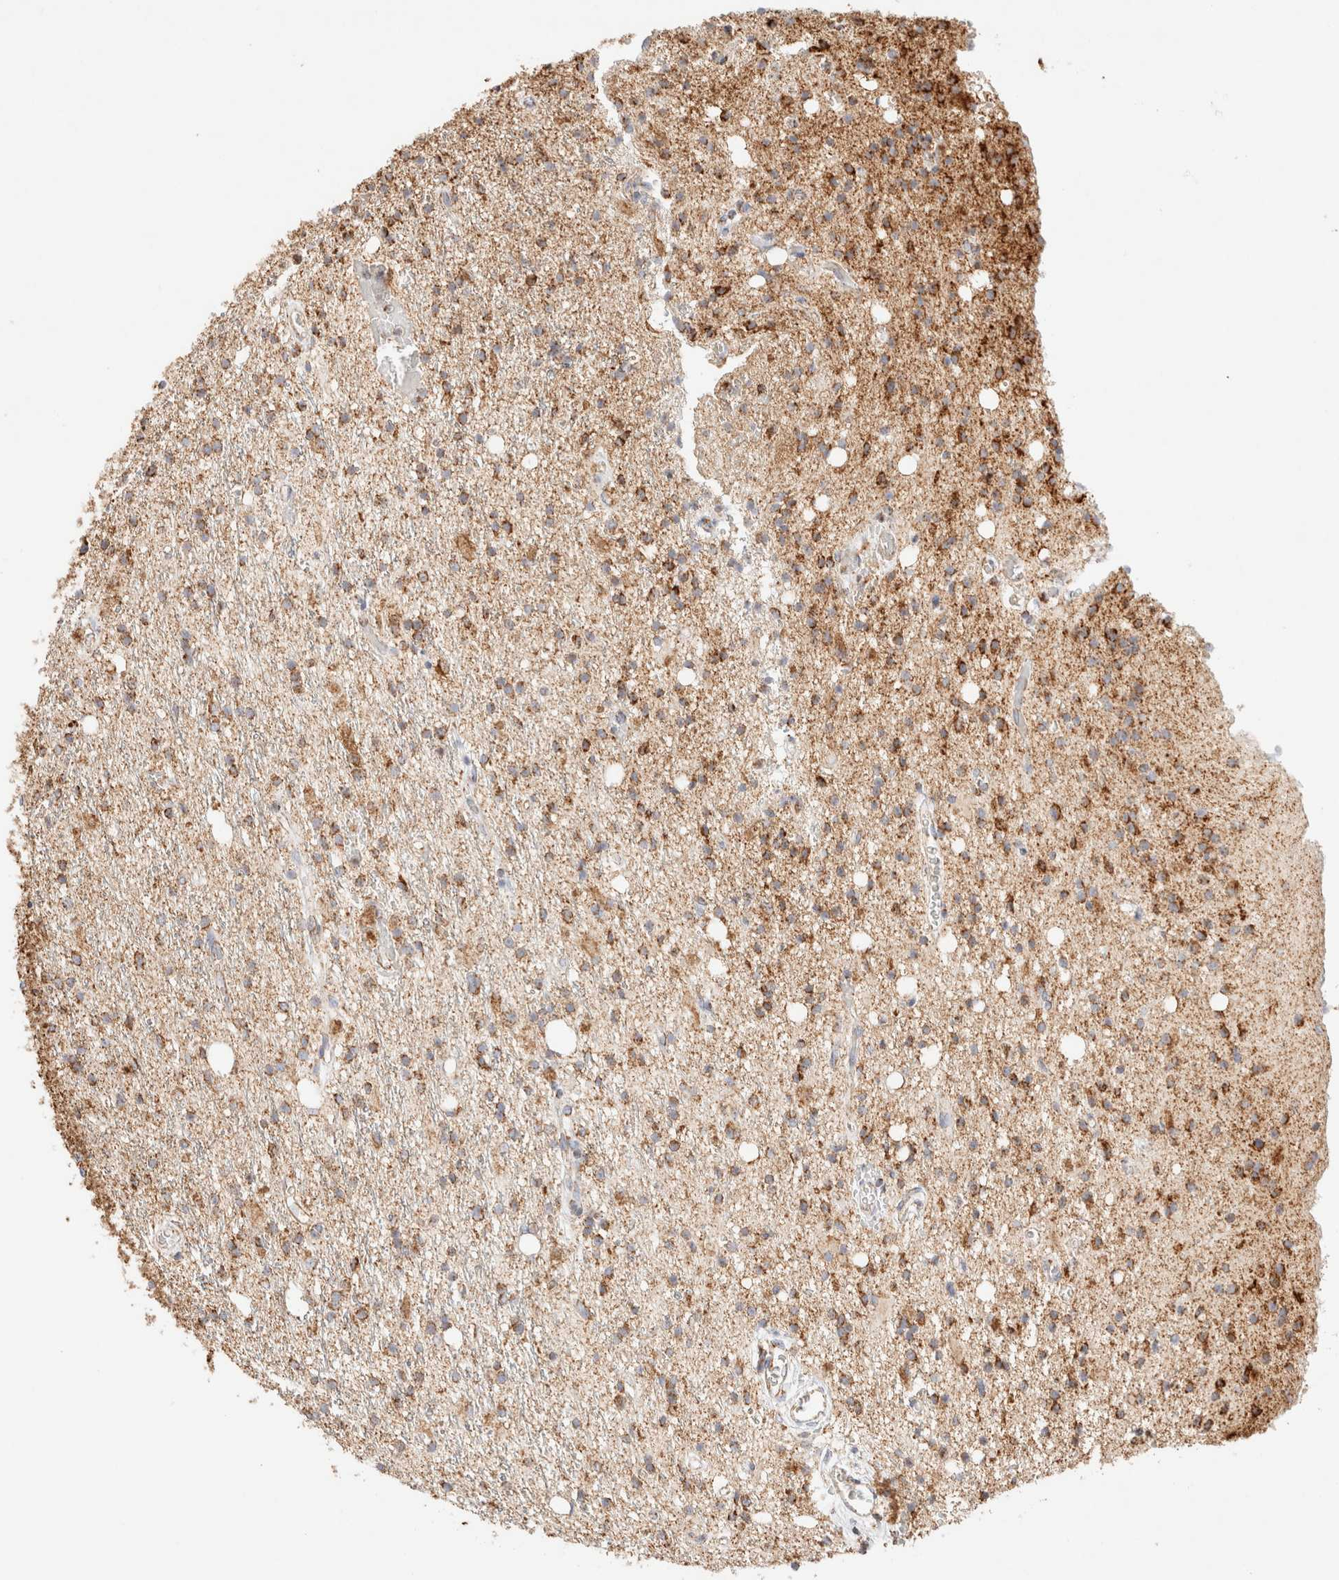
{"staining": {"intensity": "moderate", "quantity": ">75%", "location": "cytoplasmic/membranous"}, "tissue": "glioma", "cell_type": "Tumor cells", "image_type": "cancer", "snomed": [{"axis": "morphology", "description": "Glioma, malignant, High grade"}, {"axis": "topography", "description": "Brain"}], "caption": "About >75% of tumor cells in human glioma exhibit moderate cytoplasmic/membranous protein expression as visualized by brown immunohistochemical staining.", "gene": "PHB2", "patient": {"sex": "male", "age": 47}}